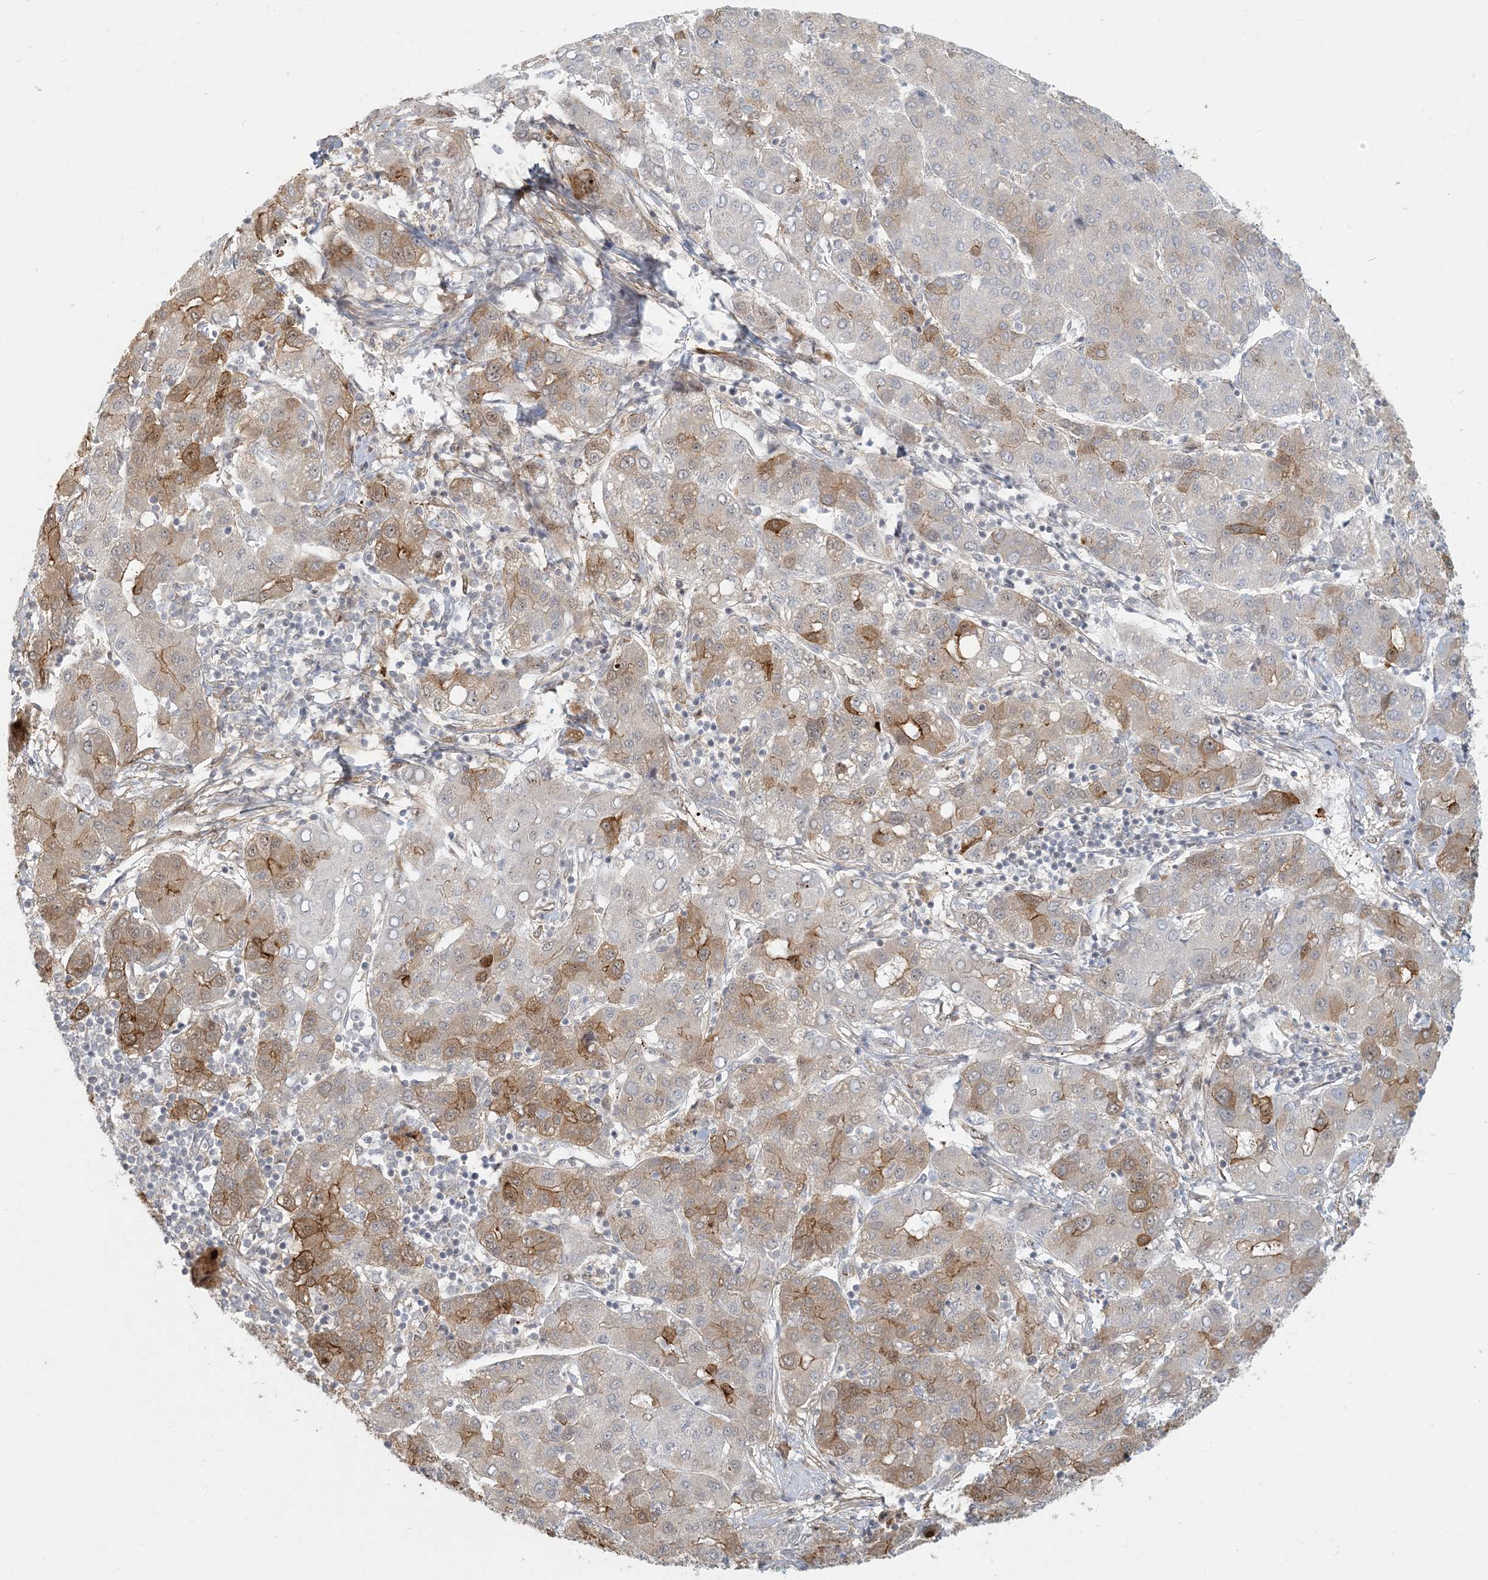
{"staining": {"intensity": "moderate", "quantity": "25%-75%", "location": "cytoplasmic/membranous"}, "tissue": "liver cancer", "cell_type": "Tumor cells", "image_type": "cancer", "snomed": [{"axis": "morphology", "description": "Carcinoma, Hepatocellular, NOS"}, {"axis": "topography", "description": "Liver"}], "caption": "A brown stain shows moderate cytoplasmic/membranous positivity of a protein in human liver cancer tumor cells.", "gene": "BCORL1", "patient": {"sex": "male", "age": 65}}